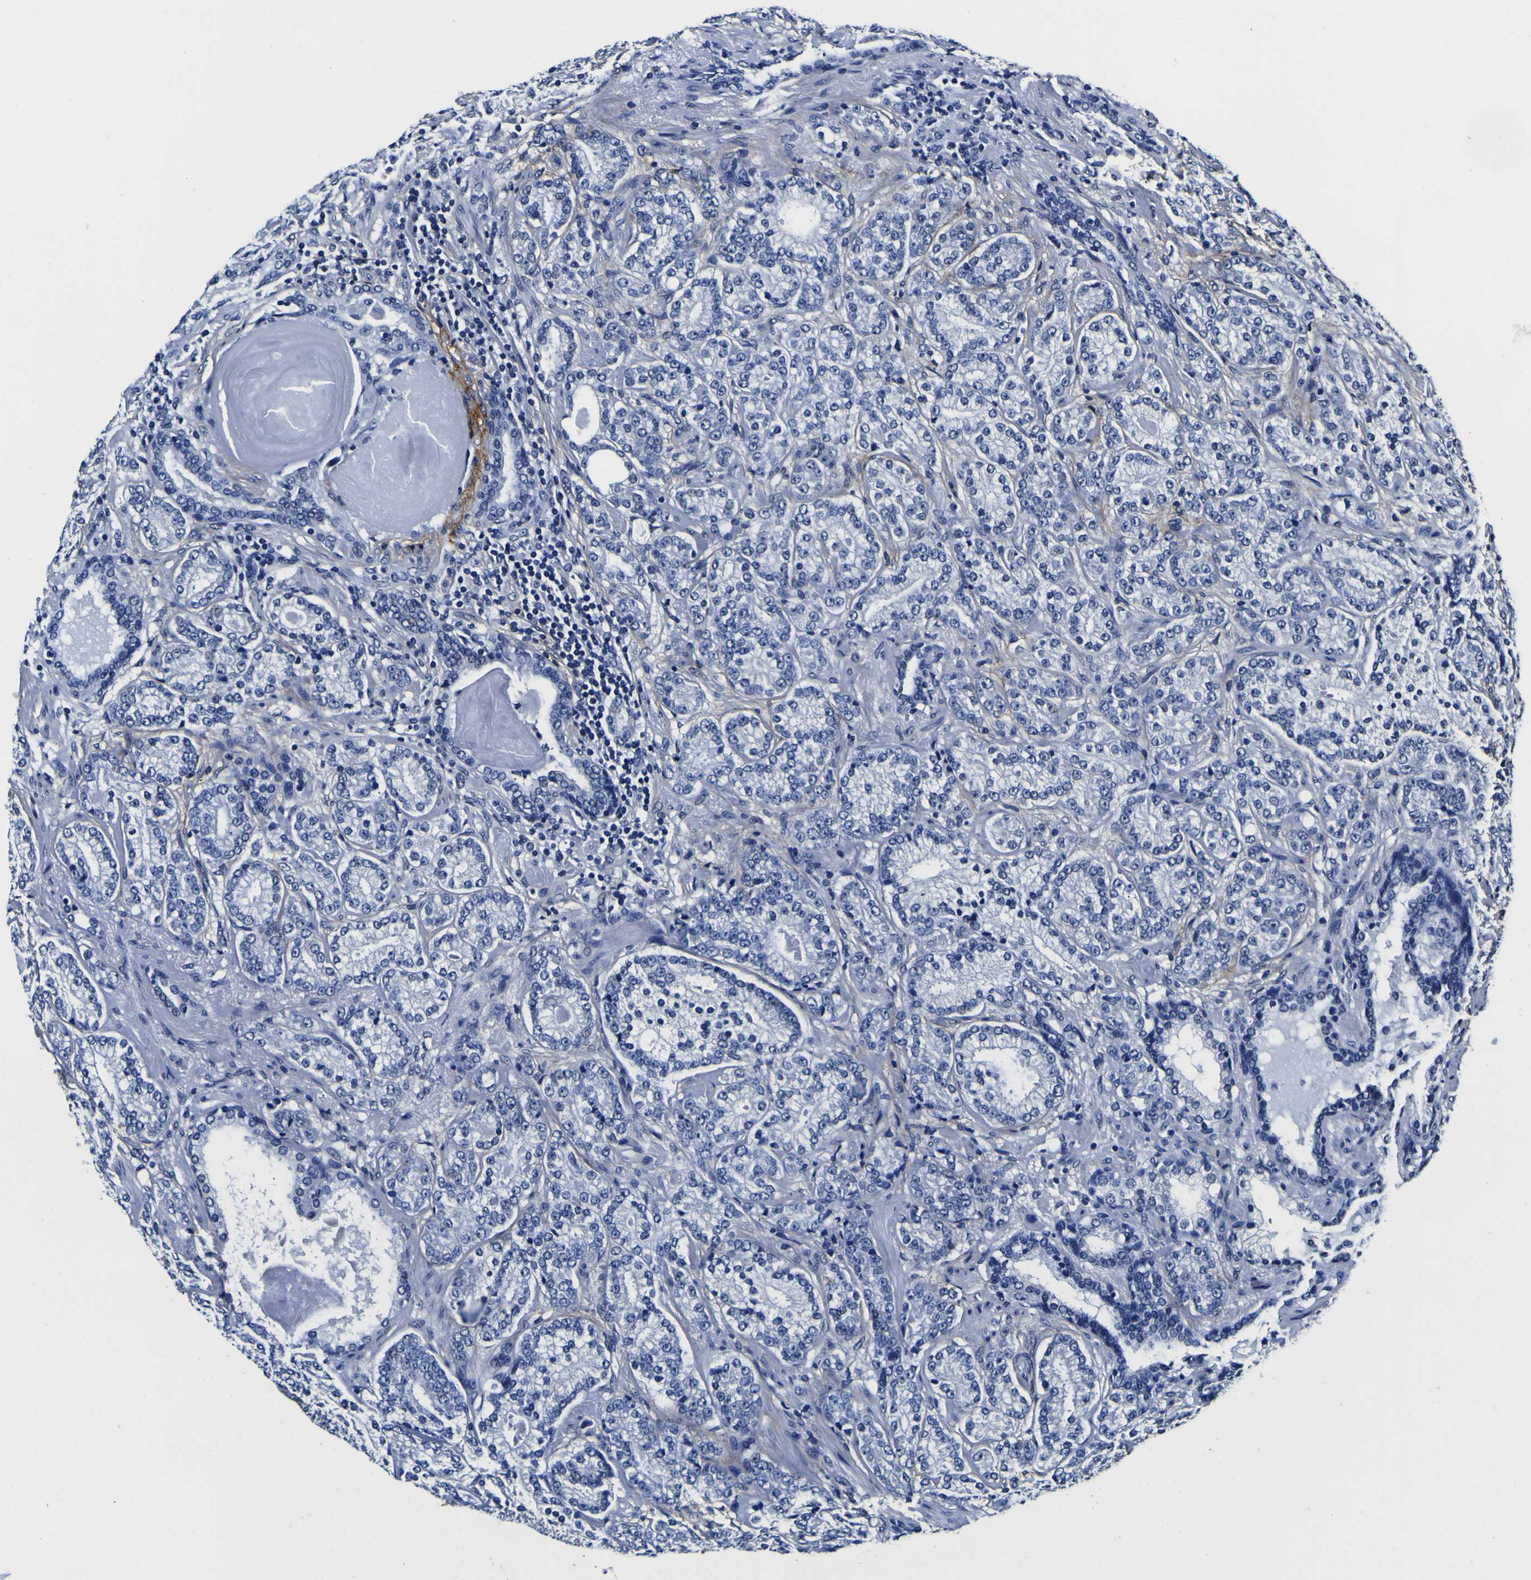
{"staining": {"intensity": "negative", "quantity": "none", "location": "none"}, "tissue": "prostate cancer", "cell_type": "Tumor cells", "image_type": "cancer", "snomed": [{"axis": "morphology", "description": "Adenocarcinoma, High grade"}, {"axis": "topography", "description": "Prostate"}], "caption": "This is an immunohistochemistry (IHC) histopathology image of prostate cancer (adenocarcinoma (high-grade)). There is no staining in tumor cells.", "gene": "POSTN", "patient": {"sex": "male", "age": 61}}